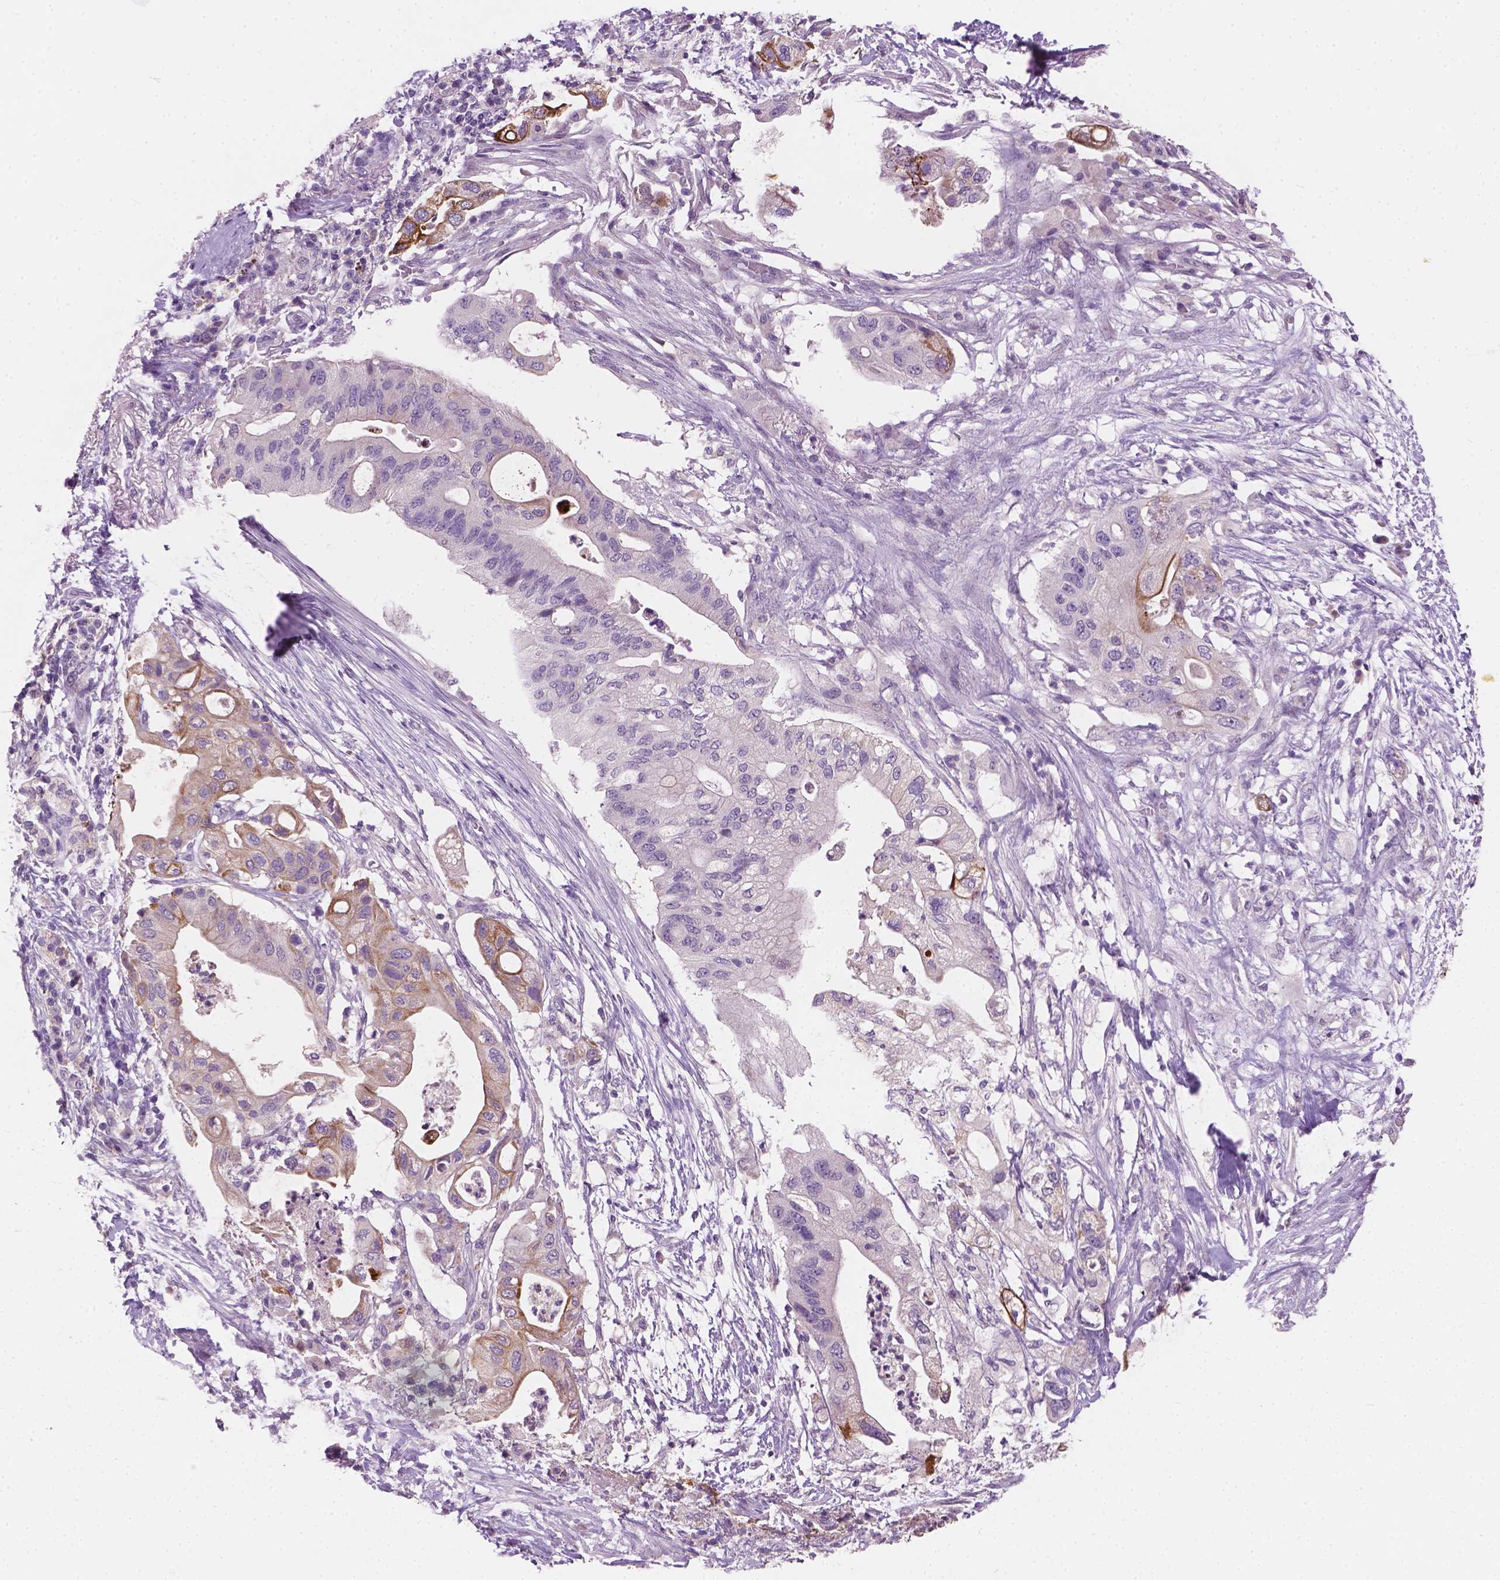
{"staining": {"intensity": "moderate", "quantity": "<25%", "location": "cytoplasmic/membranous"}, "tissue": "pancreatic cancer", "cell_type": "Tumor cells", "image_type": "cancer", "snomed": [{"axis": "morphology", "description": "Adenocarcinoma, NOS"}, {"axis": "topography", "description": "Pancreas"}], "caption": "Tumor cells exhibit moderate cytoplasmic/membranous staining in about <25% of cells in pancreatic cancer.", "gene": "KRT17", "patient": {"sex": "female", "age": 72}}